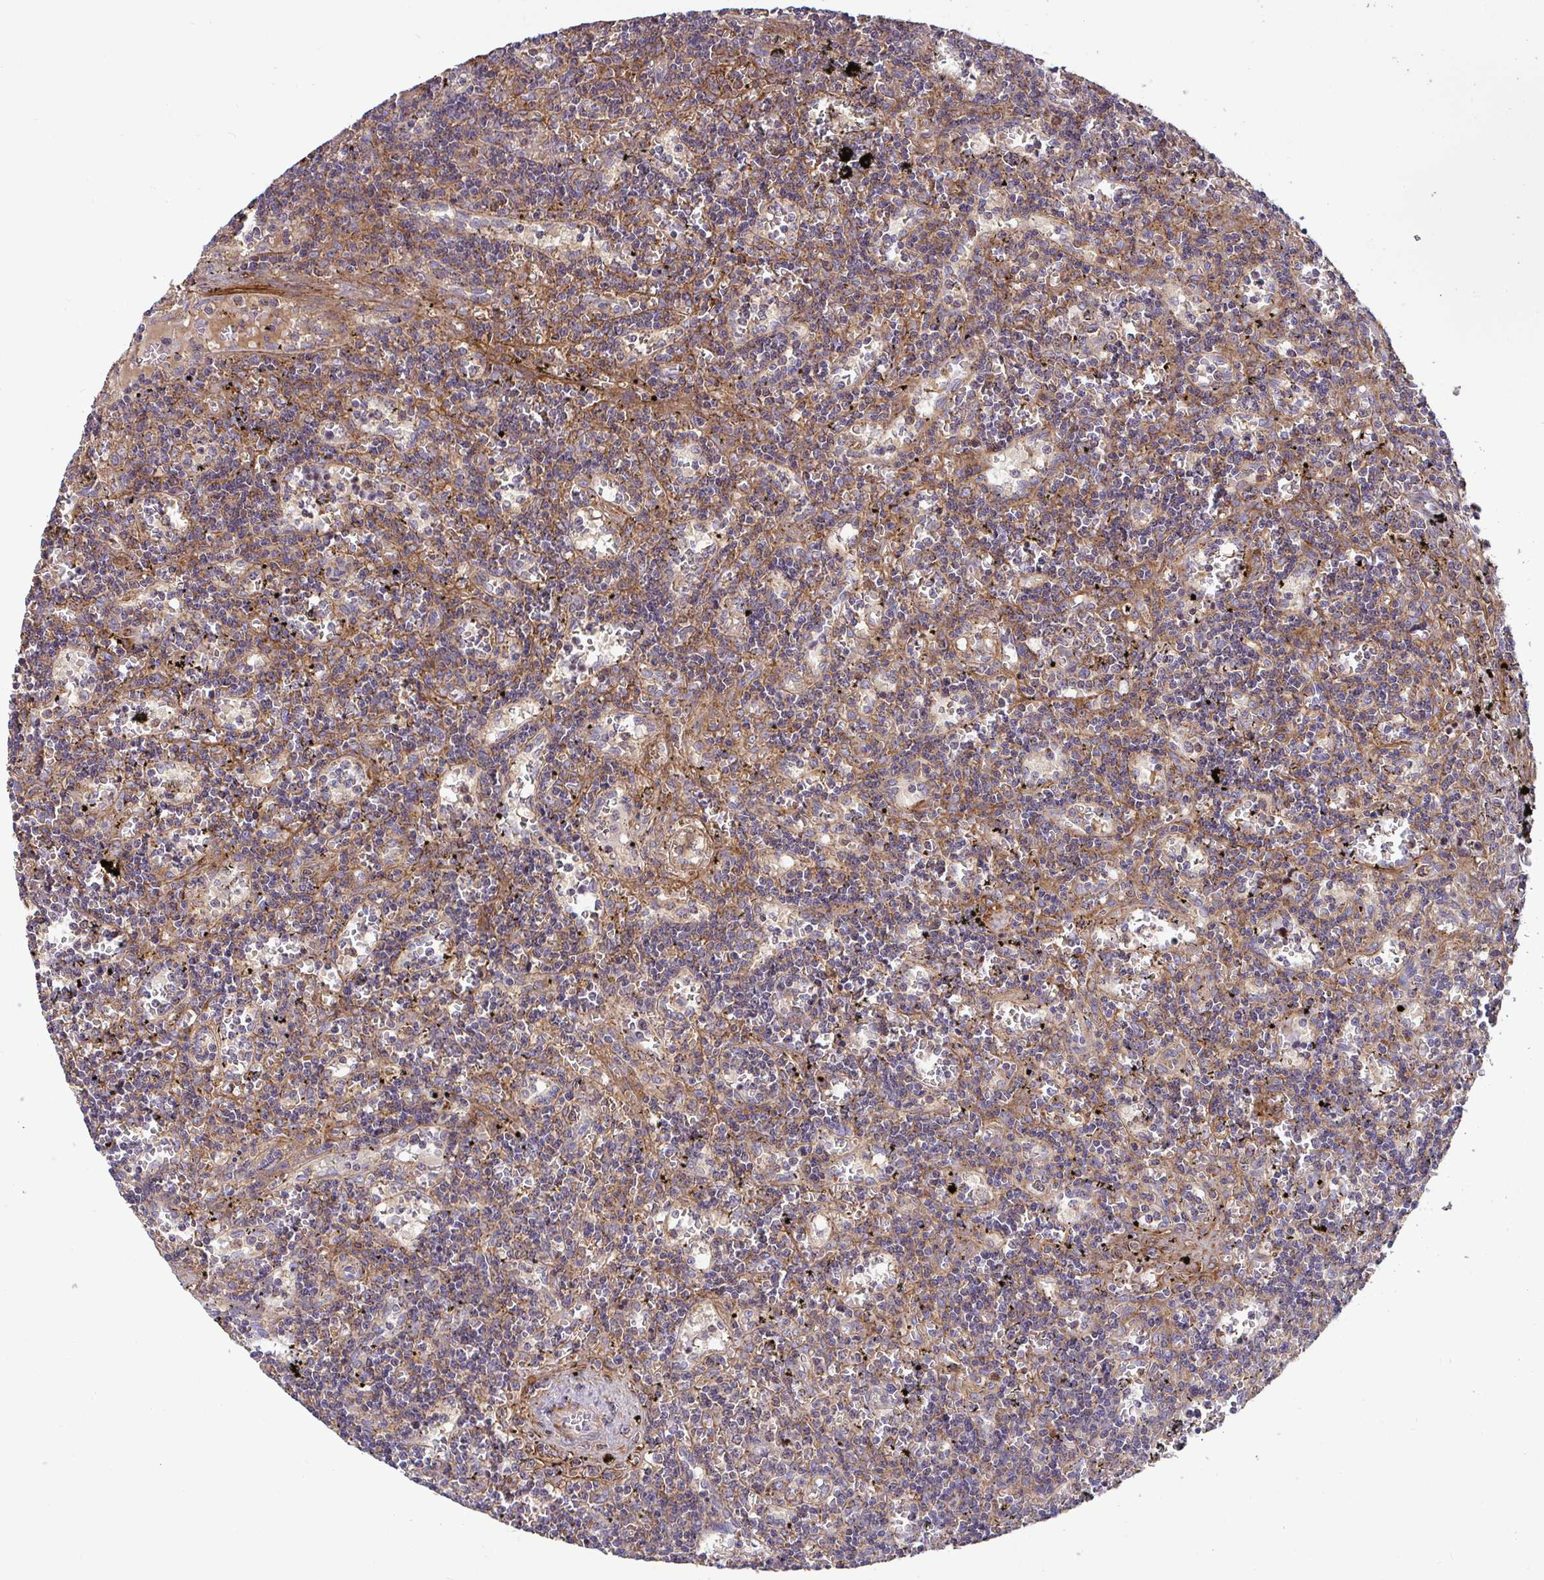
{"staining": {"intensity": "weak", "quantity": "25%-75%", "location": "cytoplasmic/membranous"}, "tissue": "lymphoma", "cell_type": "Tumor cells", "image_type": "cancer", "snomed": [{"axis": "morphology", "description": "Malignant lymphoma, non-Hodgkin's type, Low grade"}, {"axis": "topography", "description": "Spleen"}], "caption": "IHC of lymphoma reveals low levels of weak cytoplasmic/membranous expression in approximately 25%-75% of tumor cells. Immunohistochemistry stains the protein in brown and the nuclei are stained blue.", "gene": "SPRY1", "patient": {"sex": "male", "age": 60}}